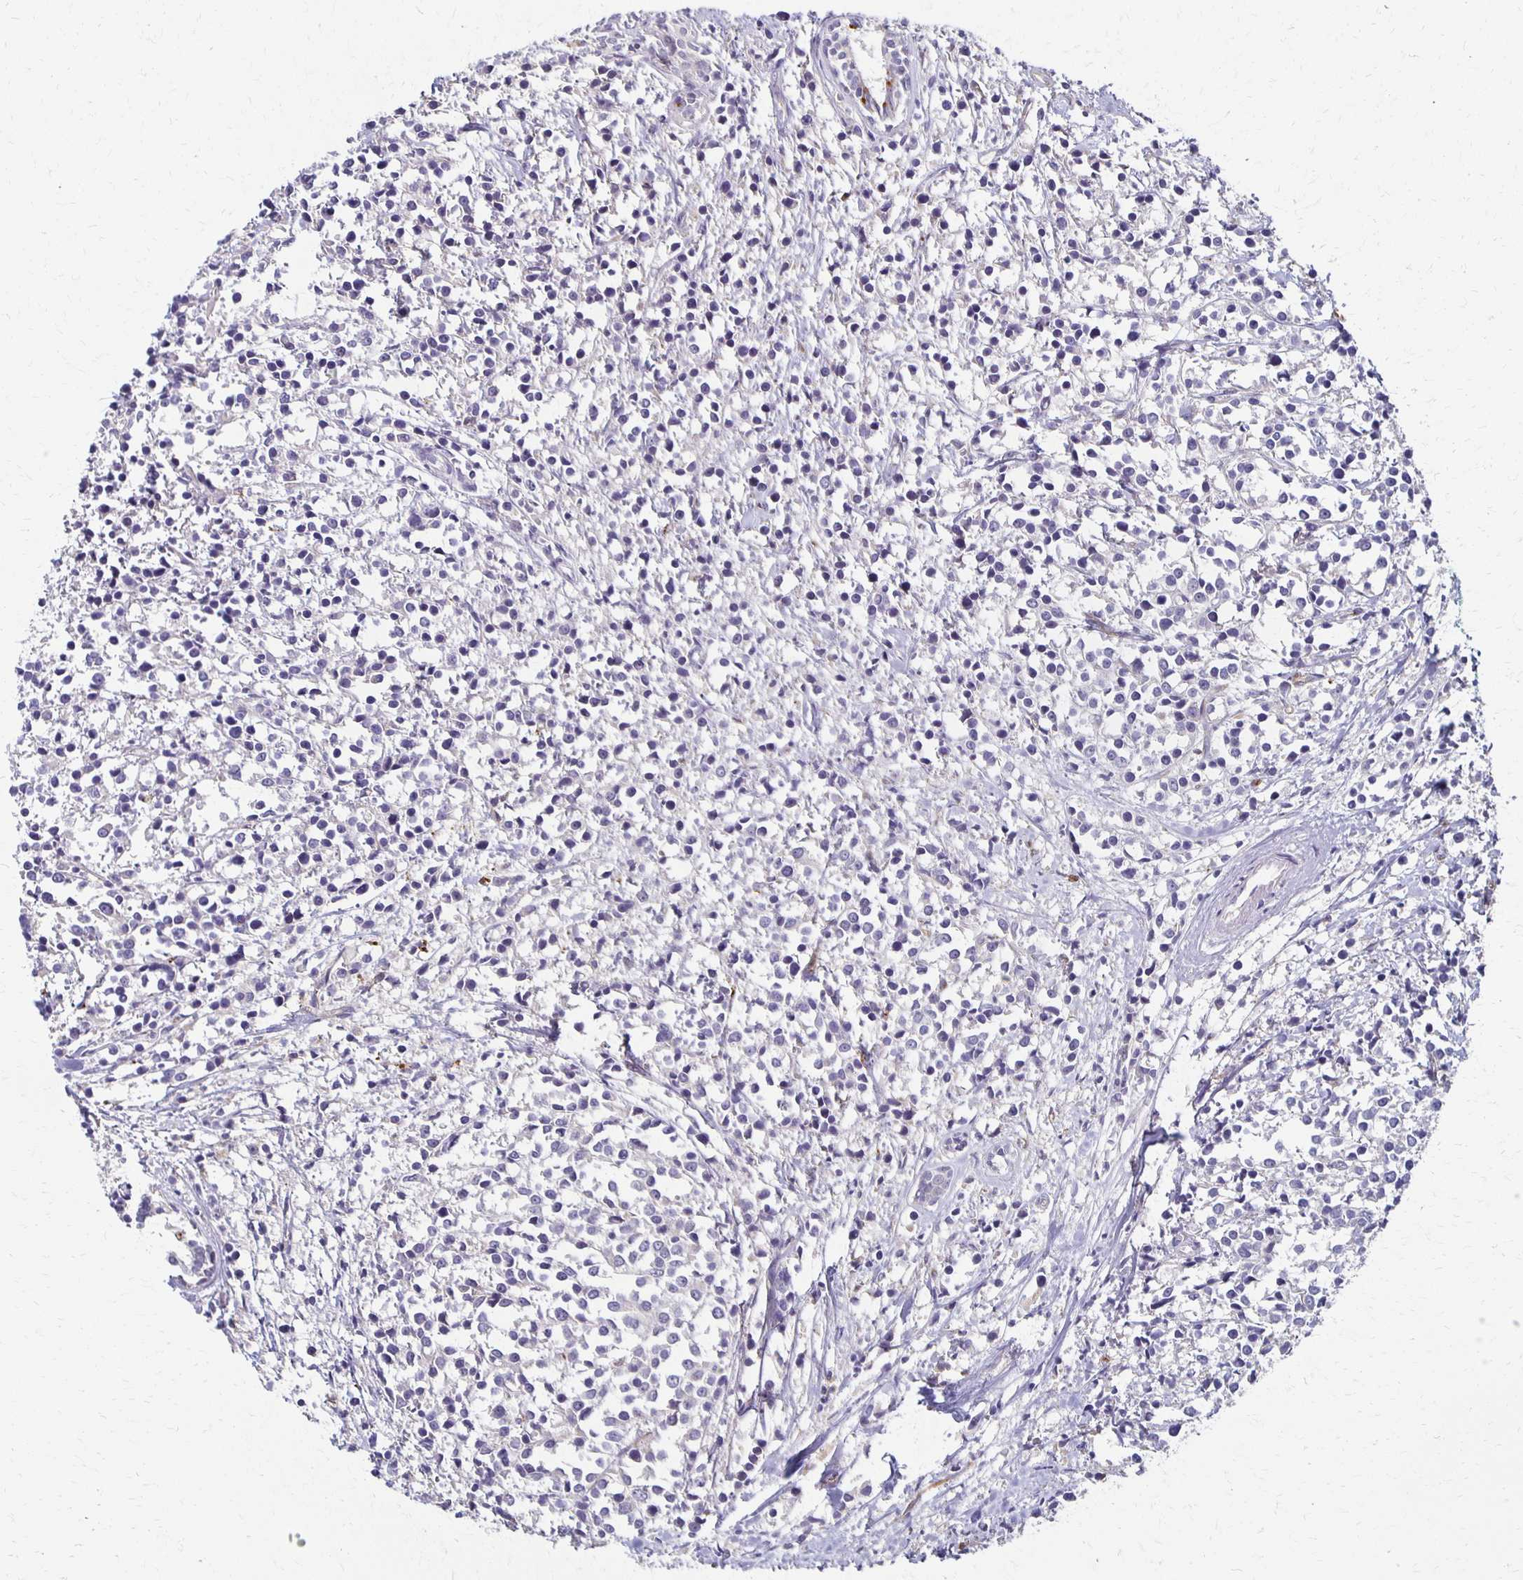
{"staining": {"intensity": "negative", "quantity": "none", "location": "none"}, "tissue": "breast cancer", "cell_type": "Tumor cells", "image_type": "cancer", "snomed": [{"axis": "morphology", "description": "Duct carcinoma"}, {"axis": "topography", "description": "Breast"}], "caption": "This is a histopathology image of IHC staining of breast cancer, which shows no positivity in tumor cells.", "gene": "GPX4", "patient": {"sex": "female", "age": 80}}